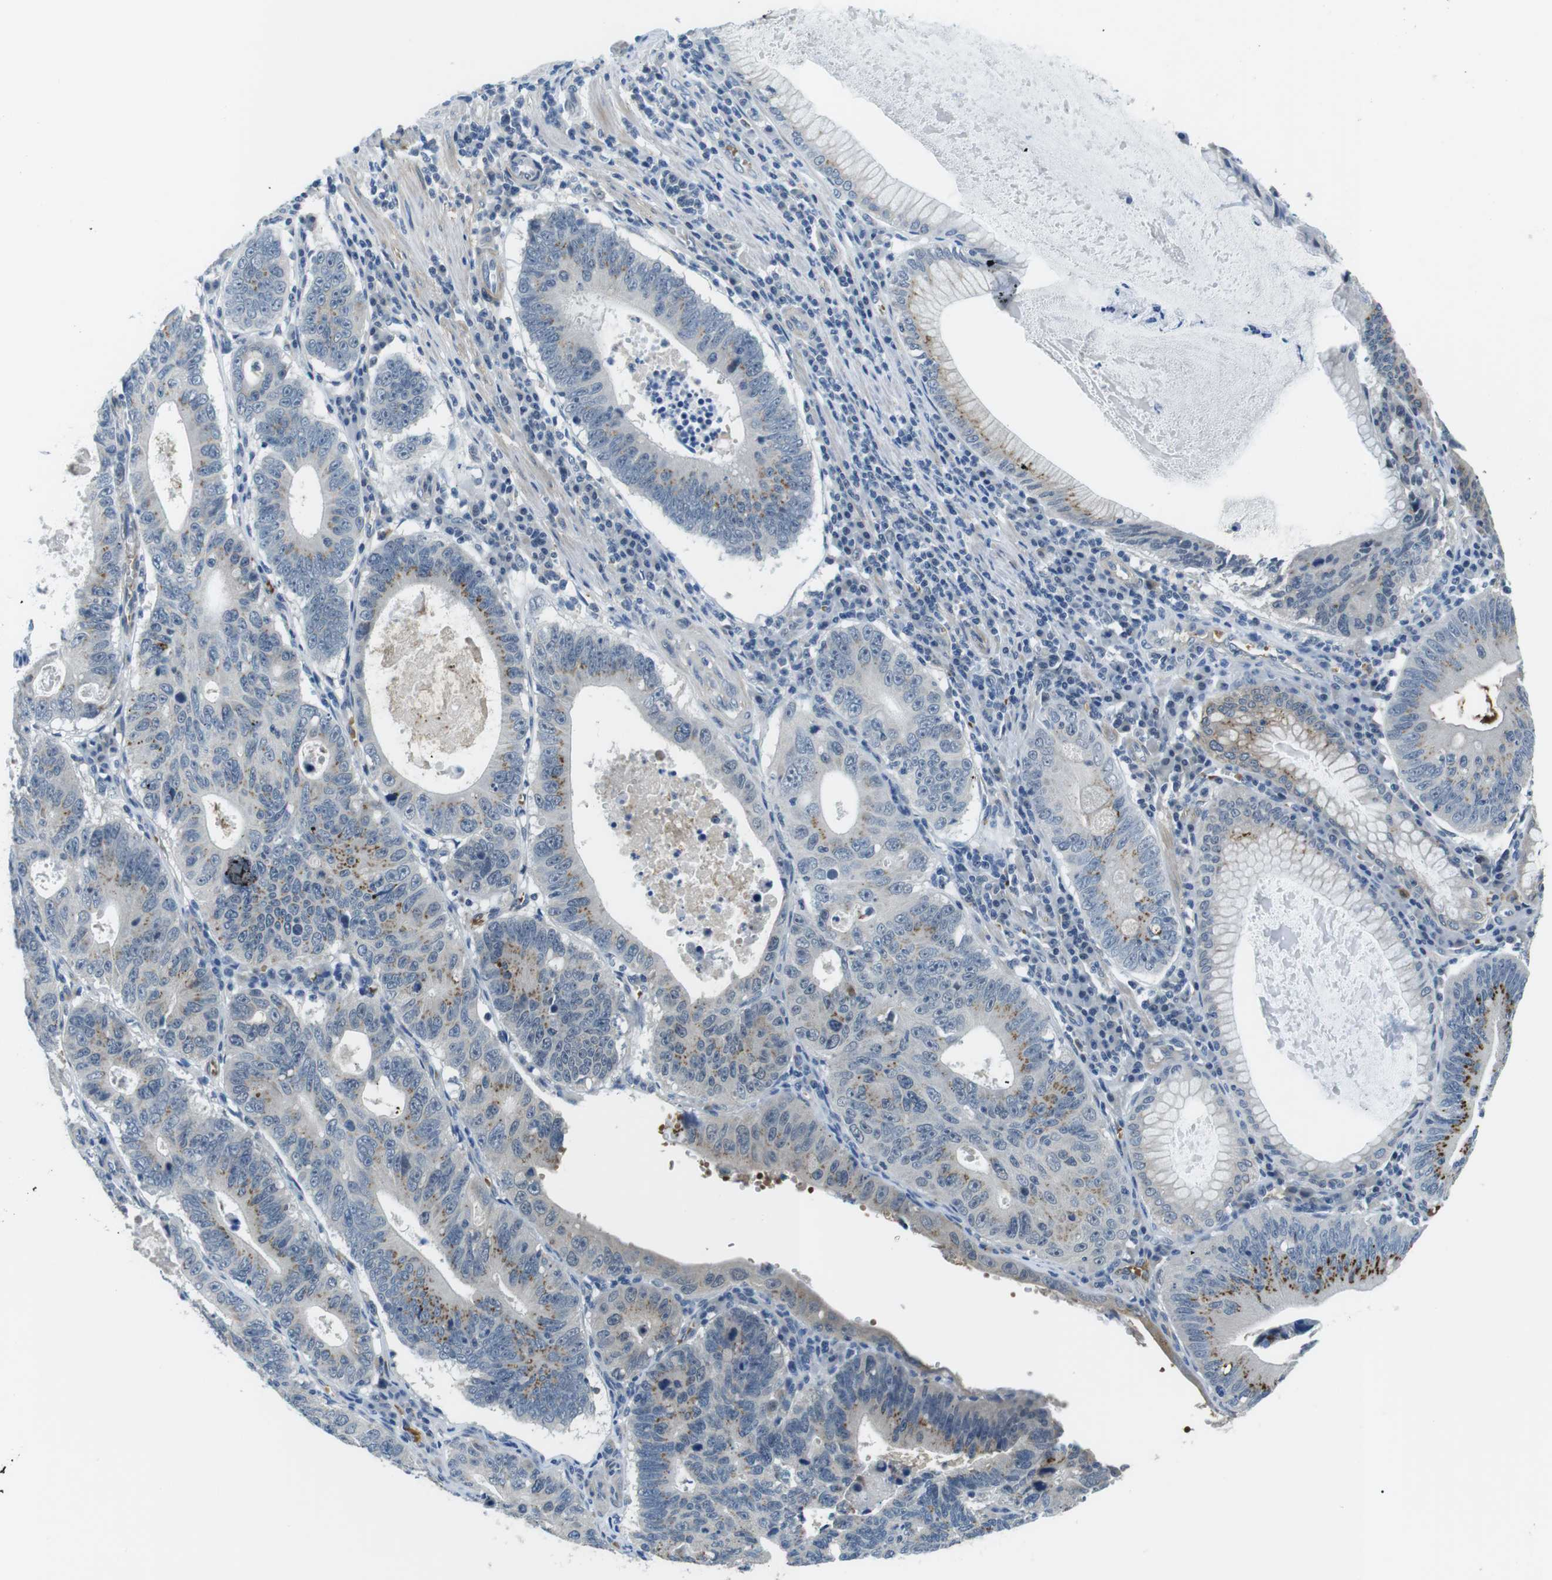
{"staining": {"intensity": "weak", "quantity": "<25%", "location": "cytoplasmic/membranous"}, "tissue": "stomach cancer", "cell_type": "Tumor cells", "image_type": "cancer", "snomed": [{"axis": "morphology", "description": "Adenocarcinoma, NOS"}, {"axis": "topography", "description": "Stomach"}], "caption": "Immunohistochemical staining of stomach cancer (adenocarcinoma) shows no significant positivity in tumor cells.", "gene": "WSCD1", "patient": {"sex": "male", "age": 59}}